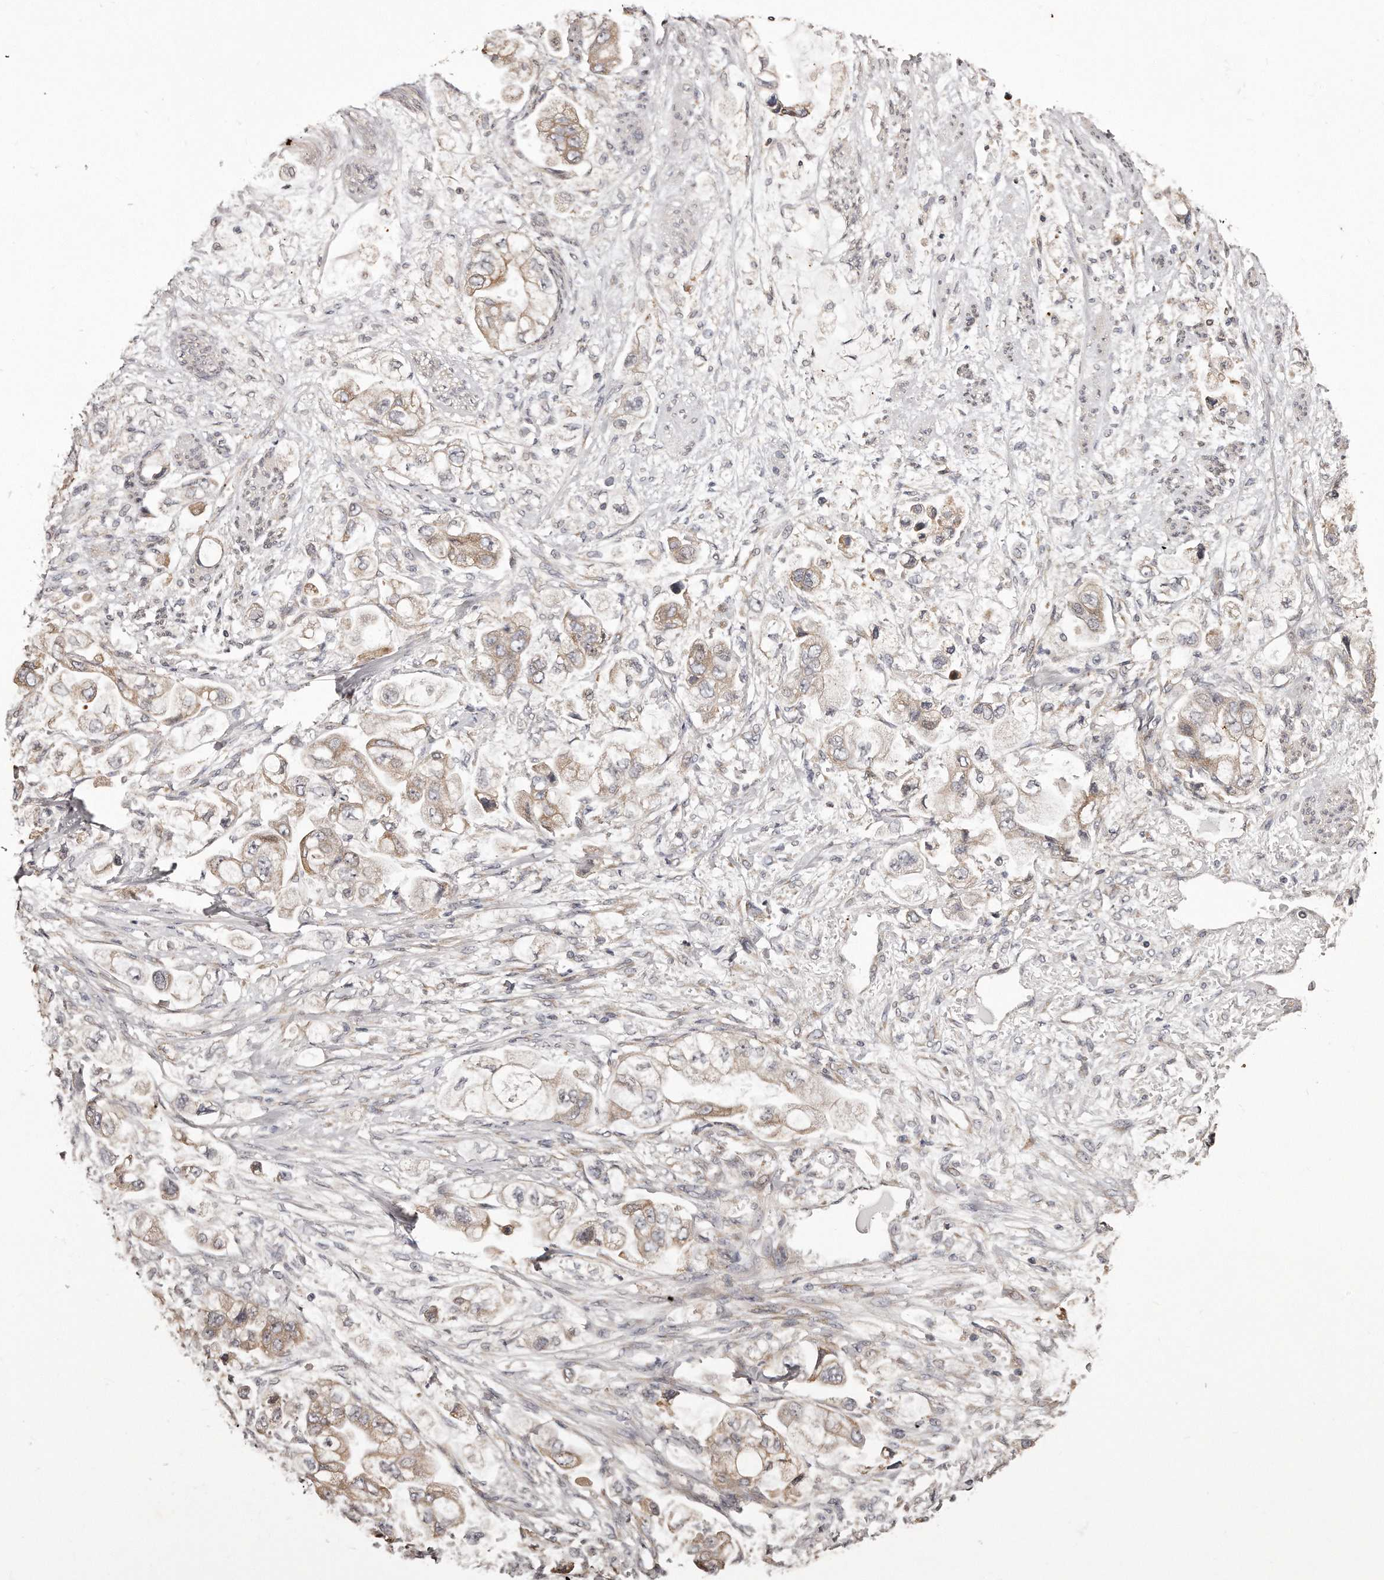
{"staining": {"intensity": "moderate", "quantity": ">75%", "location": "cytoplasmic/membranous"}, "tissue": "stomach cancer", "cell_type": "Tumor cells", "image_type": "cancer", "snomed": [{"axis": "morphology", "description": "Adenocarcinoma, NOS"}, {"axis": "topography", "description": "Stomach"}], "caption": "Immunohistochemistry of stomach adenocarcinoma reveals medium levels of moderate cytoplasmic/membranous staining in about >75% of tumor cells. (IHC, brightfield microscopy, high magnification).", "gene": "TRAPPC14", "patient": {"sex": "male", "age": 62}}